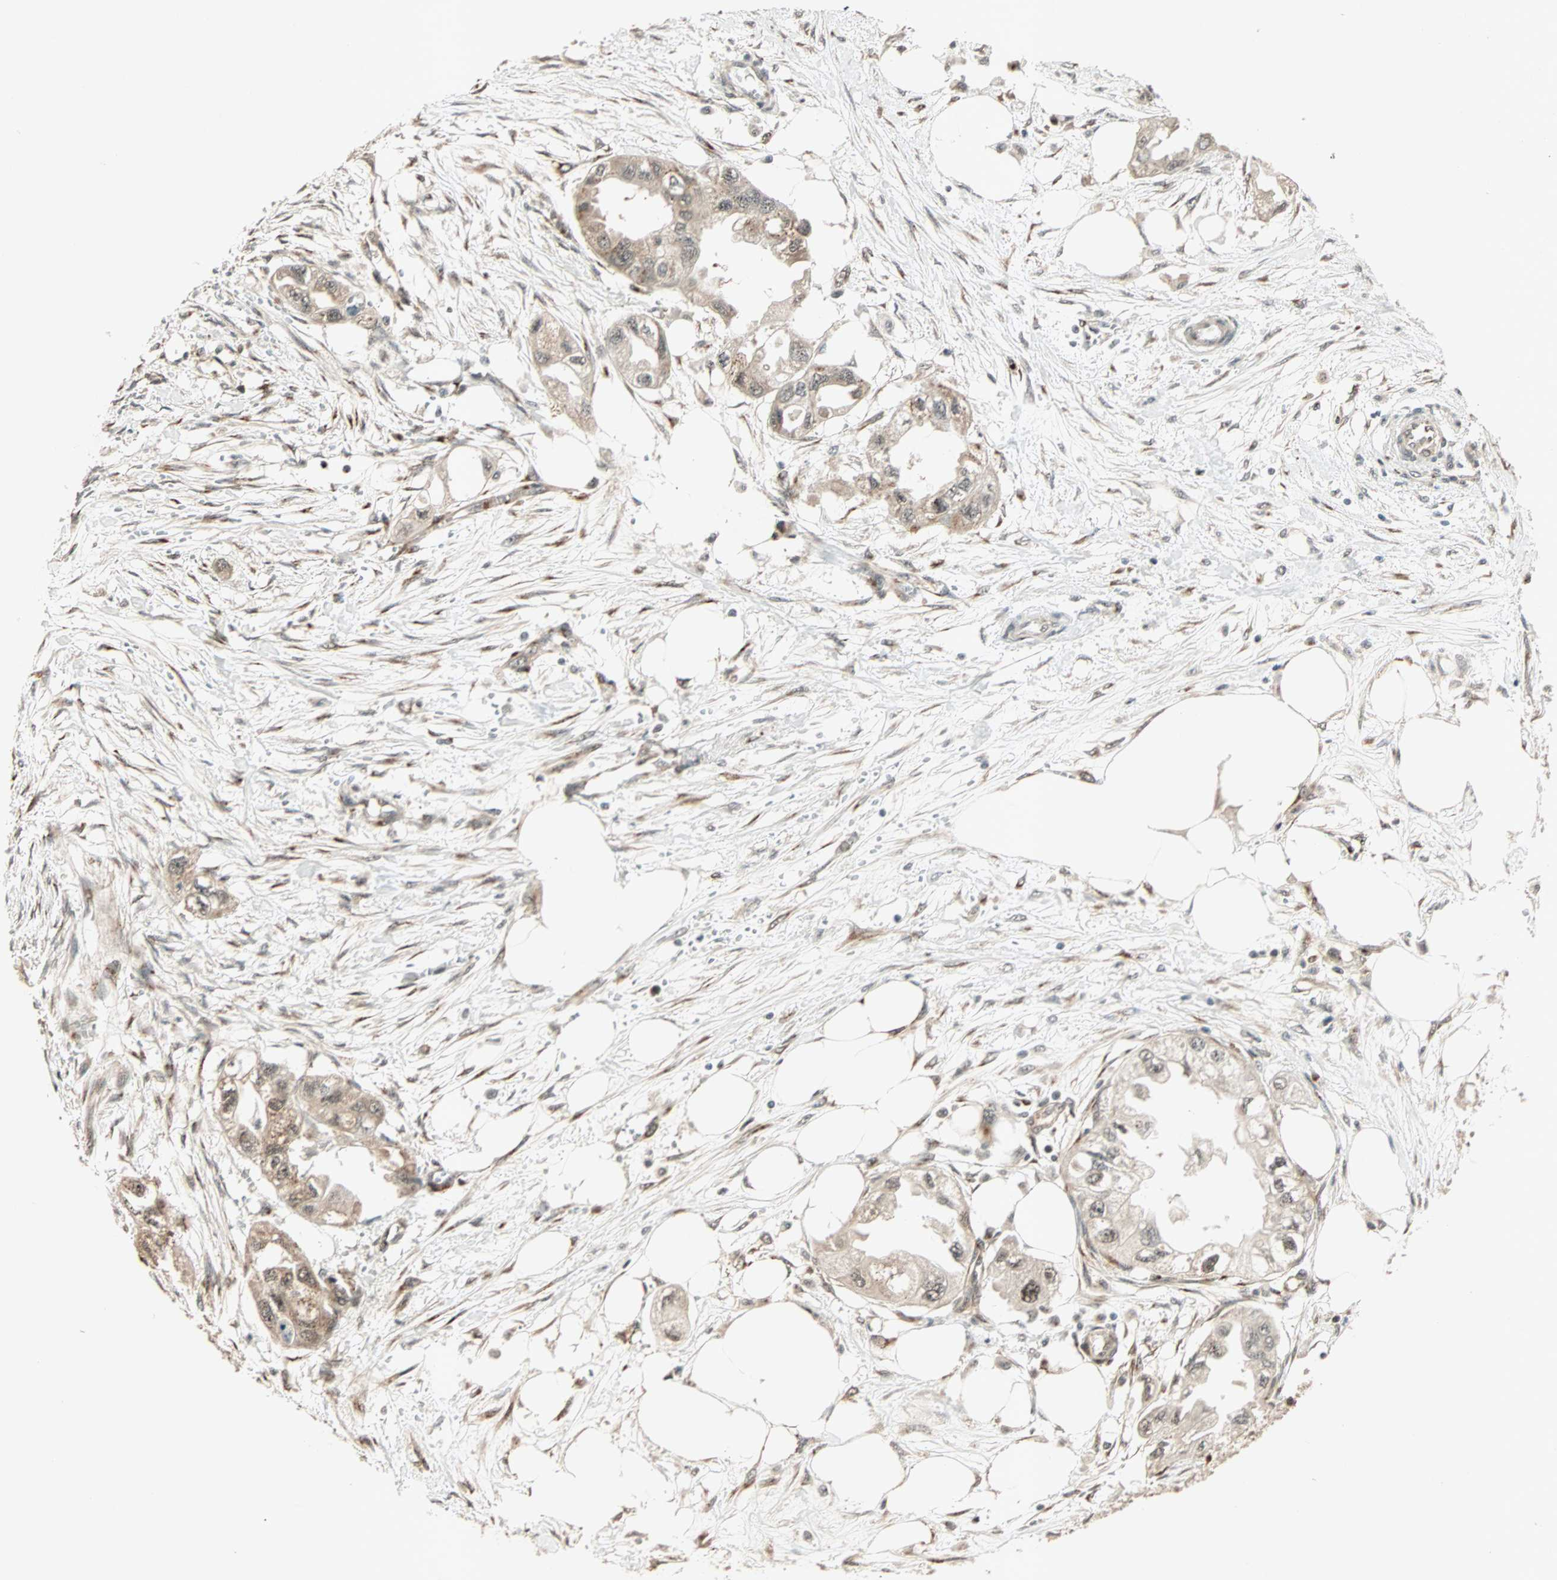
{"staining": {"intensity": "weak", "quantity": "25%-75%", "location": "cytoplasmic/membranous"}, "tissue": "endometrial cancer", "cell_type": "Tumor cells", "image_type": "cancer", "snomed": [{"axis": "morphology", "description": "Adenocarcinoma, NOS"}, {"axis": "topography", "description": "Endometrium"}], "caption": "Protein staining of endometrial cancer tissue displays weak cytoplasmic/membranous positivity in approximately 25%-75% of tumor cells. (brown staining indicates protein expression, while blue staining denotes nuclei).", "gene": "PRDM2", "patient": {"sex": "female", "age": 67}}